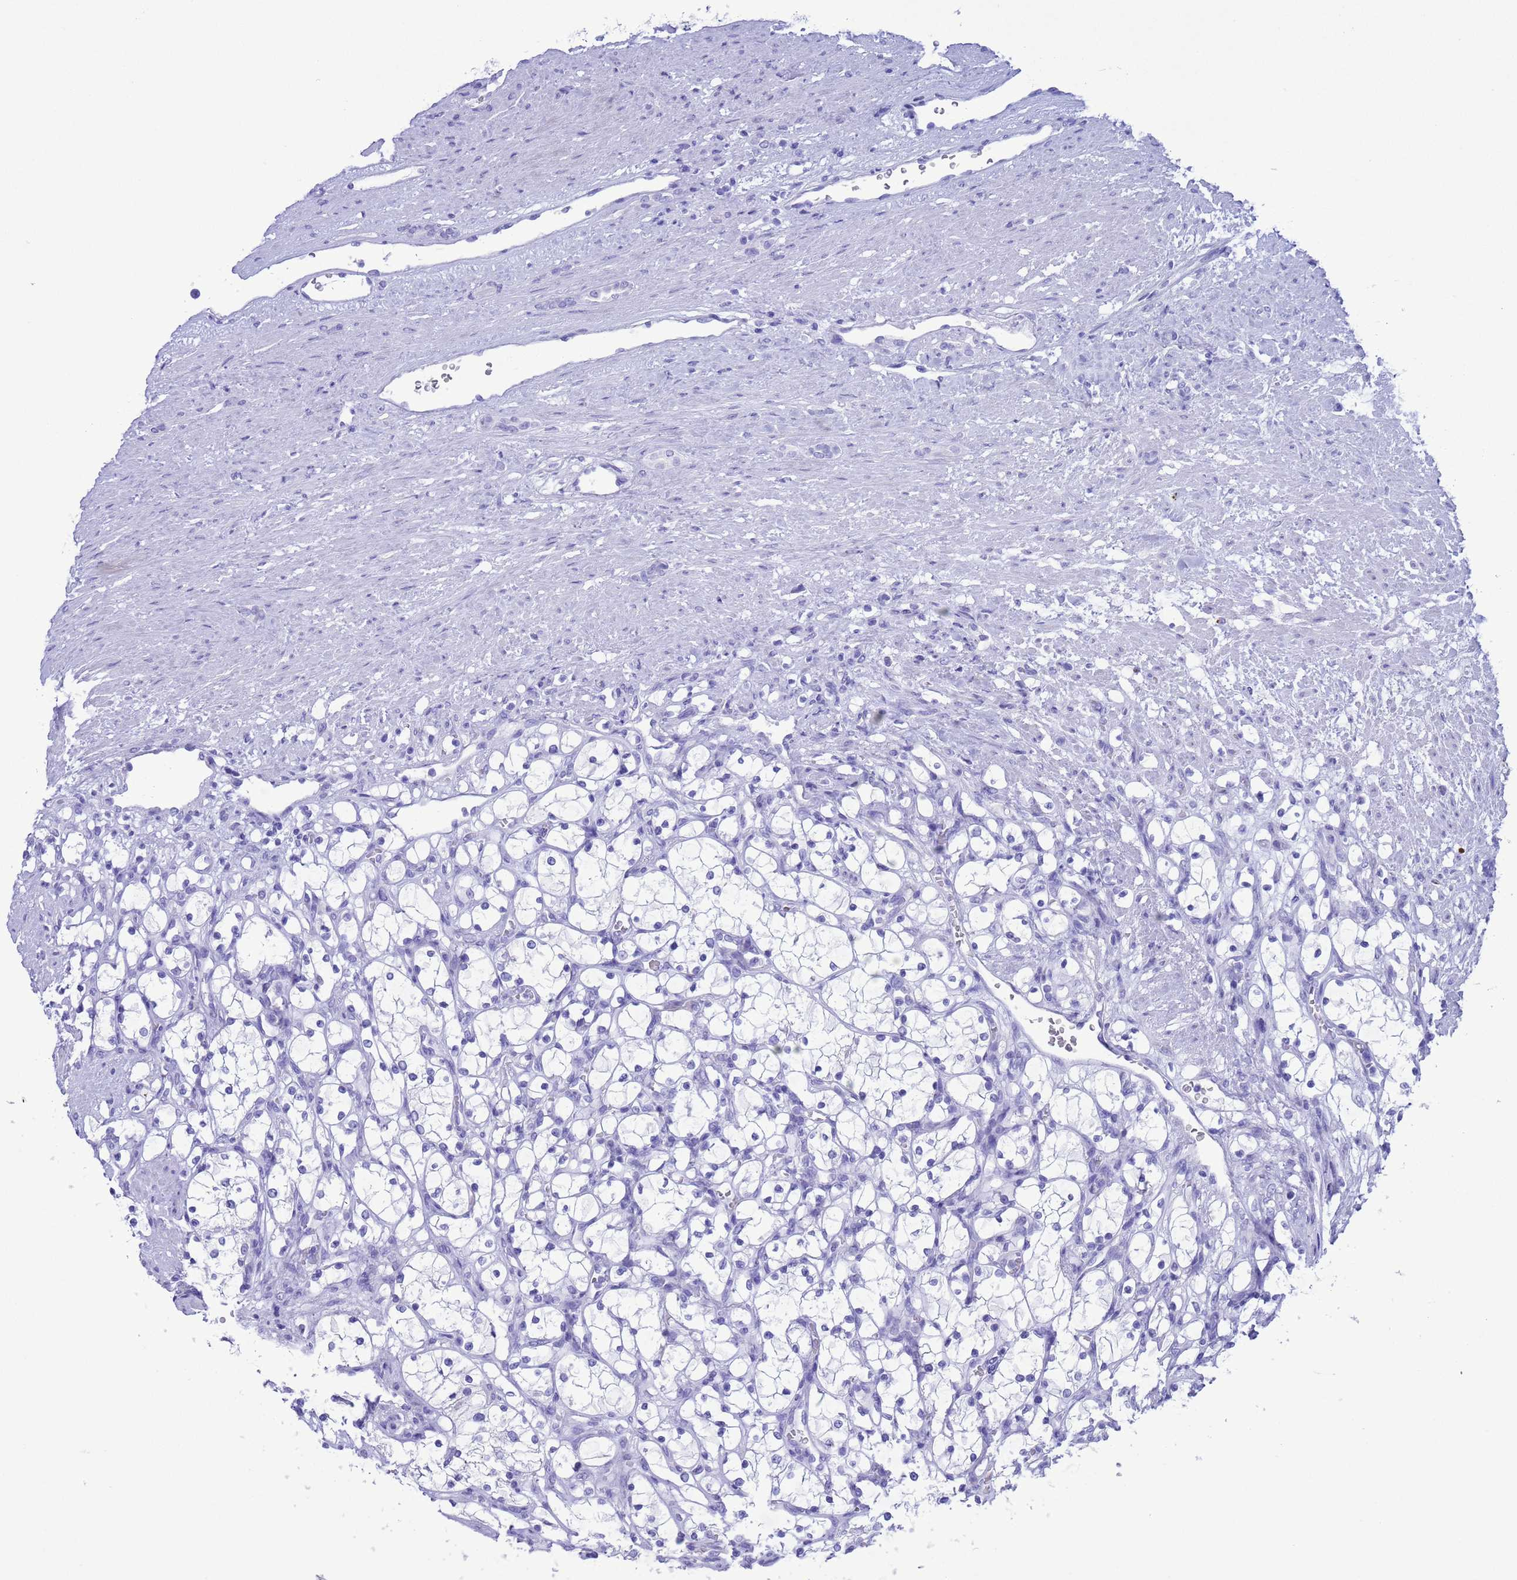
{"staining": {"intensity": "negative", "quantity": "none", "location": "none"}, "tissue": "renal cancer", "cell_type": "Tumor cells", "image_type": "cancer", "snomed": [{"axis": "morphology", "description": "Adenocarcinoma, NOS"}, {"axis": "topography", "description": "Kidney"}], "caption": "Immunohistochemical staining of renal cancer (adenocarcinoma) demonstrates no significant positivity in tumor cells. The staining is performed using DAB brown chromogen with nuclei counter-stained in using hematoxylin.", "gene": "GSTM1", "patient": {"sex": "female", "age": 69}}